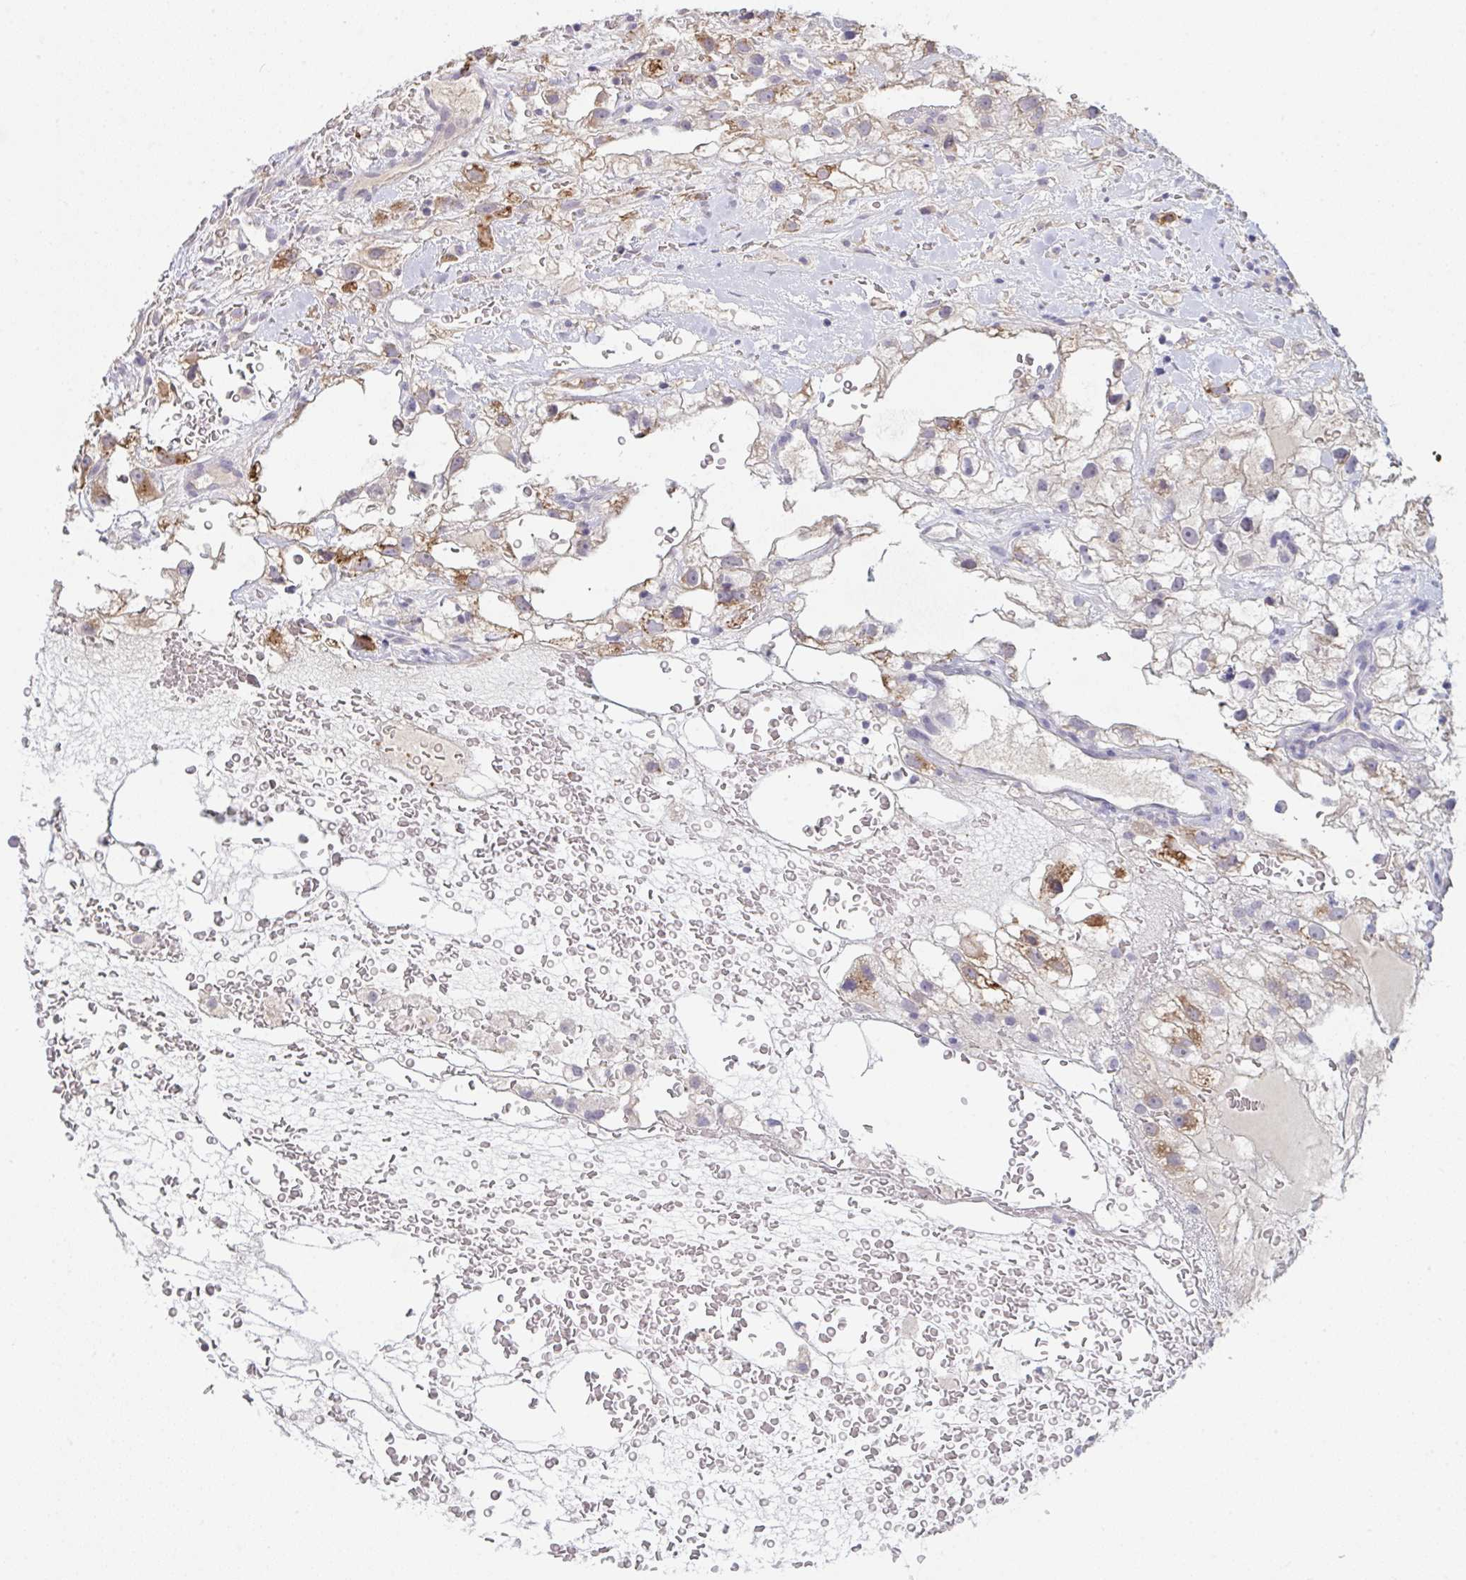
{"staining": {"intensity": "strong", "quantity": "<25%", "location": "cytoplasmic/membranous"}, "tissue": "renal cancer", "cell_type": "Tumor cells", "image_type": "cancer", "snomed": [{"axis": "morphology", "description": "Adenocarcinoma, NOS"}, {"axis": "topography", "description": "Kidney"}], "caption": "Brown immunohistochemical staining in human renal adenocarcinoma shows strong cytoplasmic/membranous positivity in about <25% of tumor cells. The protein of interest is shown in brown color, while the nuclei are stained blue.", "gene": "ZNF784", "patient": {"sex": "male", "age": 59}}